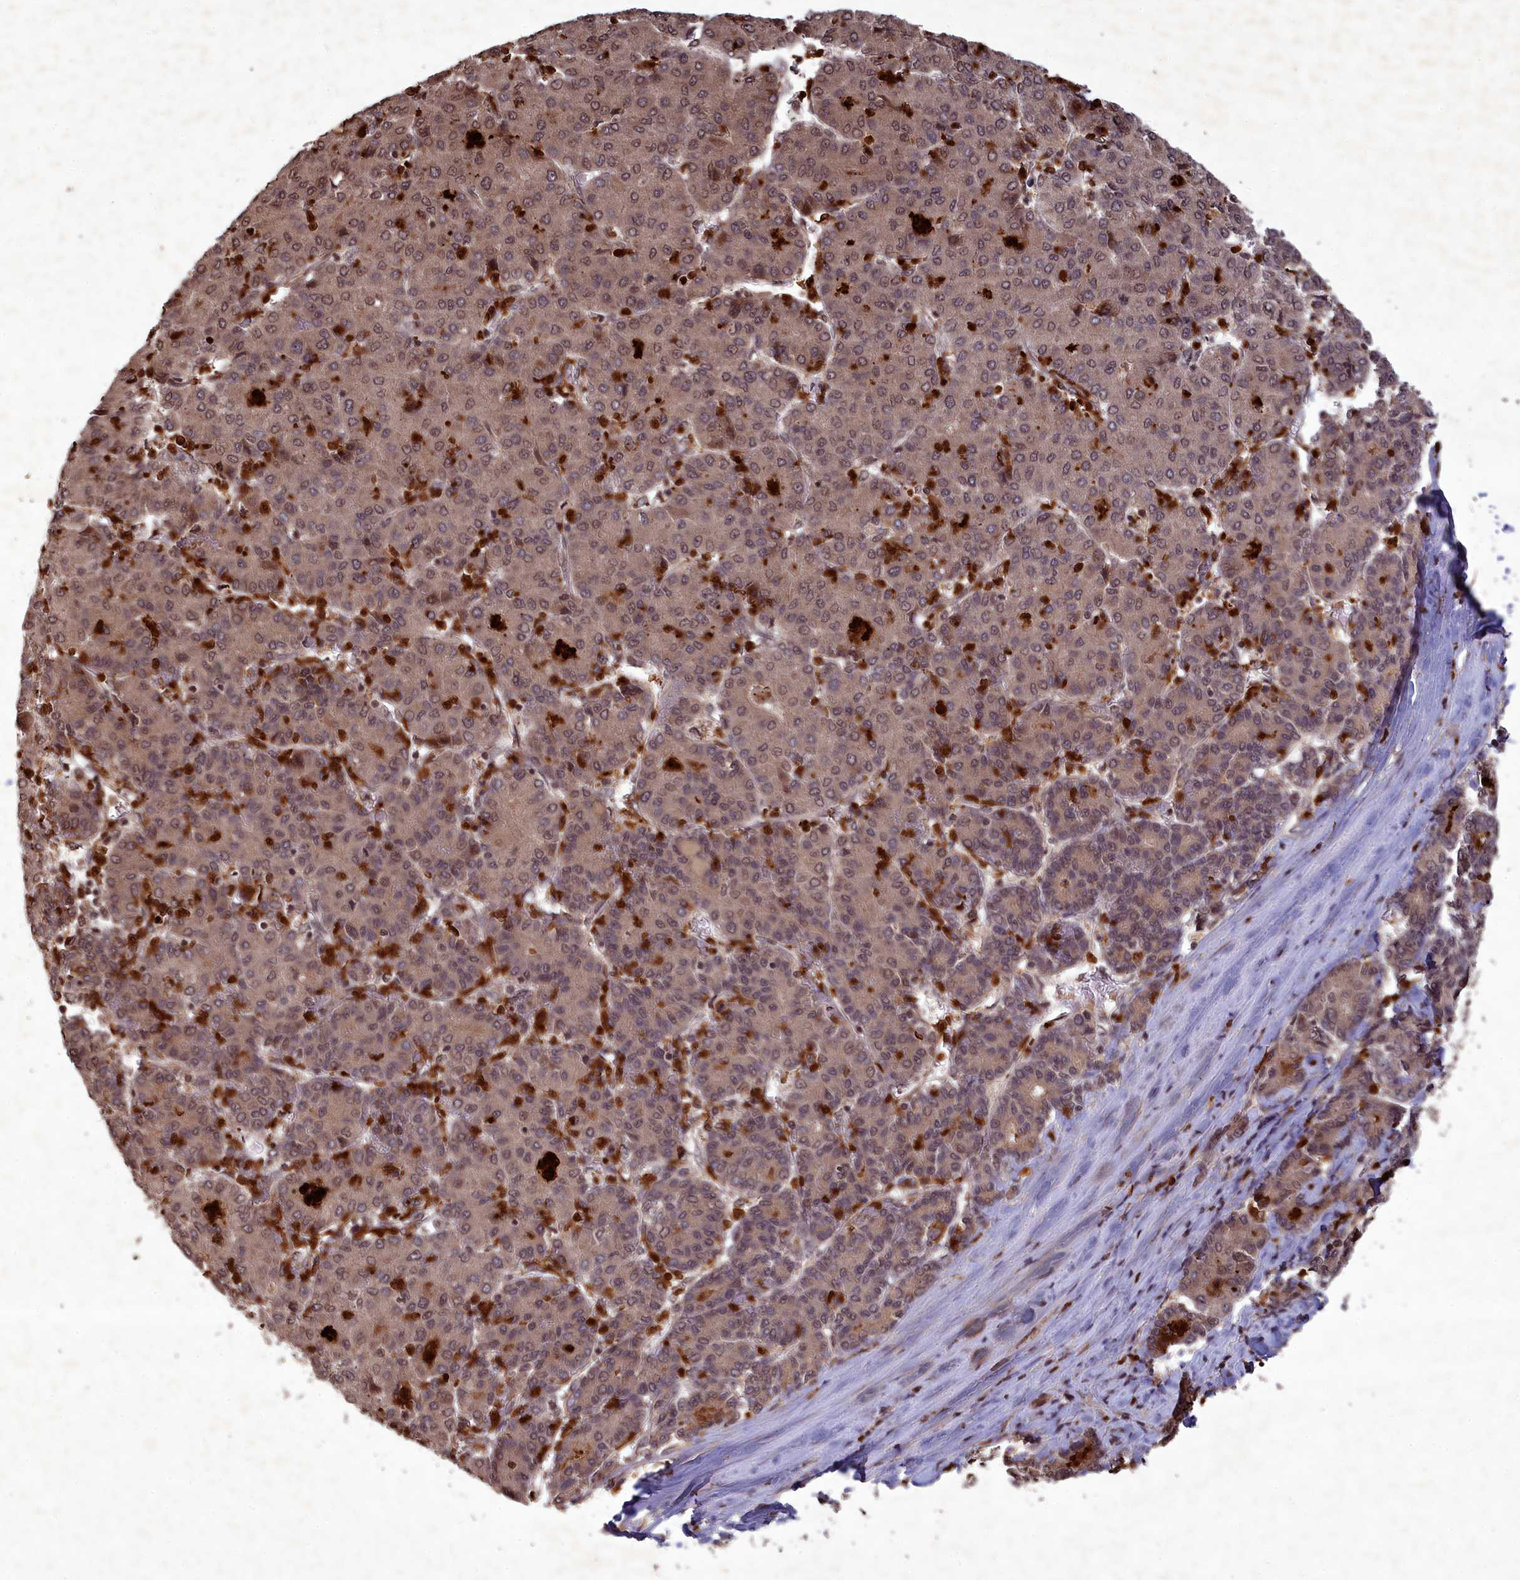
{"staining": {"intensity": "weak", "quantity": ">75%", "location": "cytoplasmic/membranous,nuclear"}, "tissue": "liver cancer", "cell_type": "Tumor cells", "image_type": "cancer", "snomed": [{"axis": "morphology", "description": "Carcinoma, Hepatocellular, NOS"}, {"axis": "topography", "description": "Liver"}], "caption": "Tumor cells demonstrate low levels of weak cytoplasmic/membranous and nuclear positivity in about >75% of cells in human liver hepatocellular carcinoma.", "gene": "SRMS", "patient": {"sex": "male", "age": 65}}